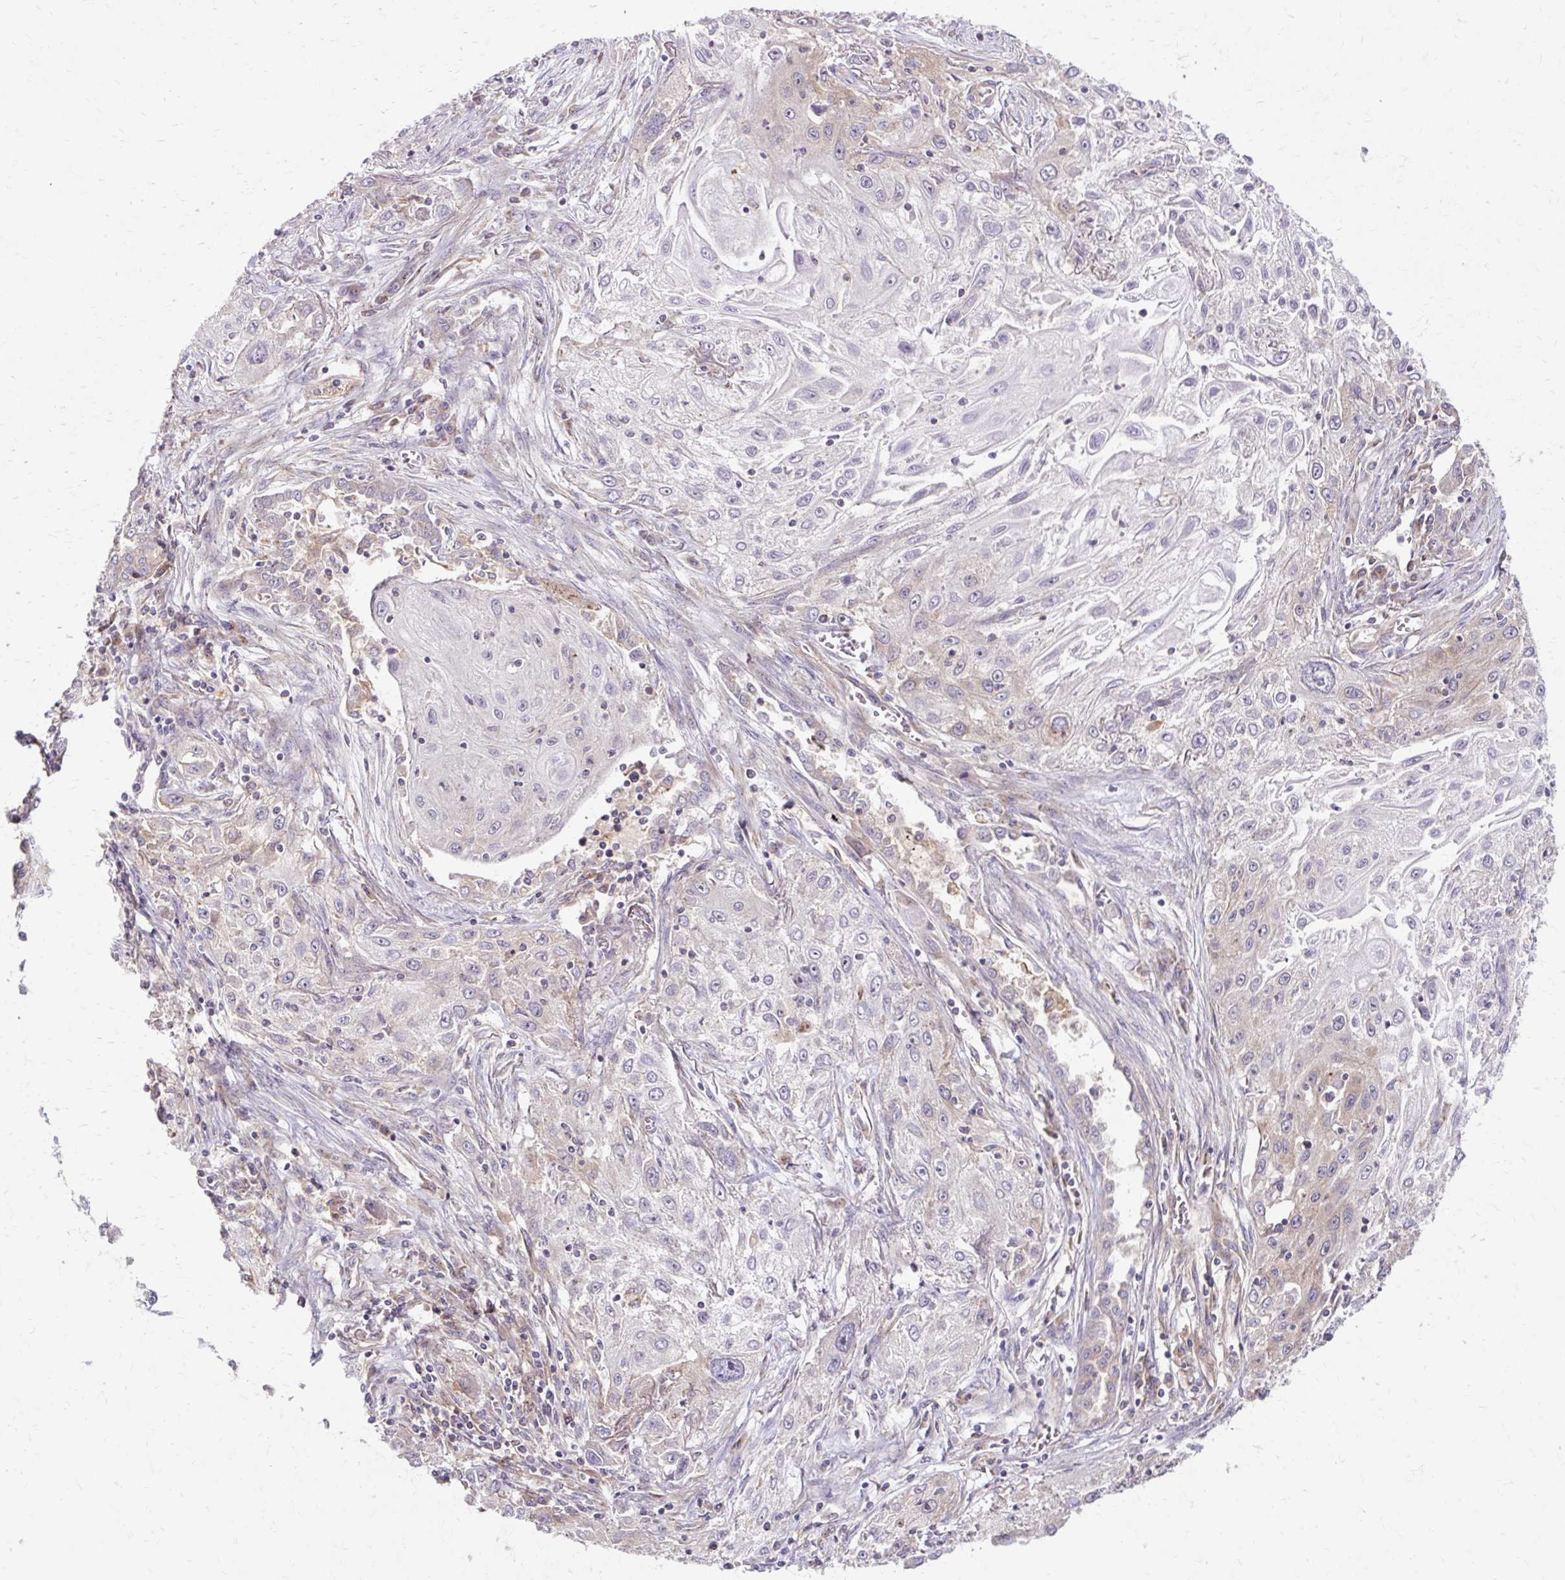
{"staining": {"intensity": "weak", "quantity": "<25%", "location": "cytoplasmic/membranous"}, "tissue": "lung cancer", "cell_type": "Tumor cells", "image_type": "cancer", "snomed": [{"axis": "morphology", "description": "Squamous cell carcinoma, NOS"}, {"axis": "topography", "description": "Lung"}], "caption": "The image reveals no staining of tumor cells in squamous cell carcinoma (lung).", "gene": "MZT2B", "patient": {"sex": "female", "age": 69}}